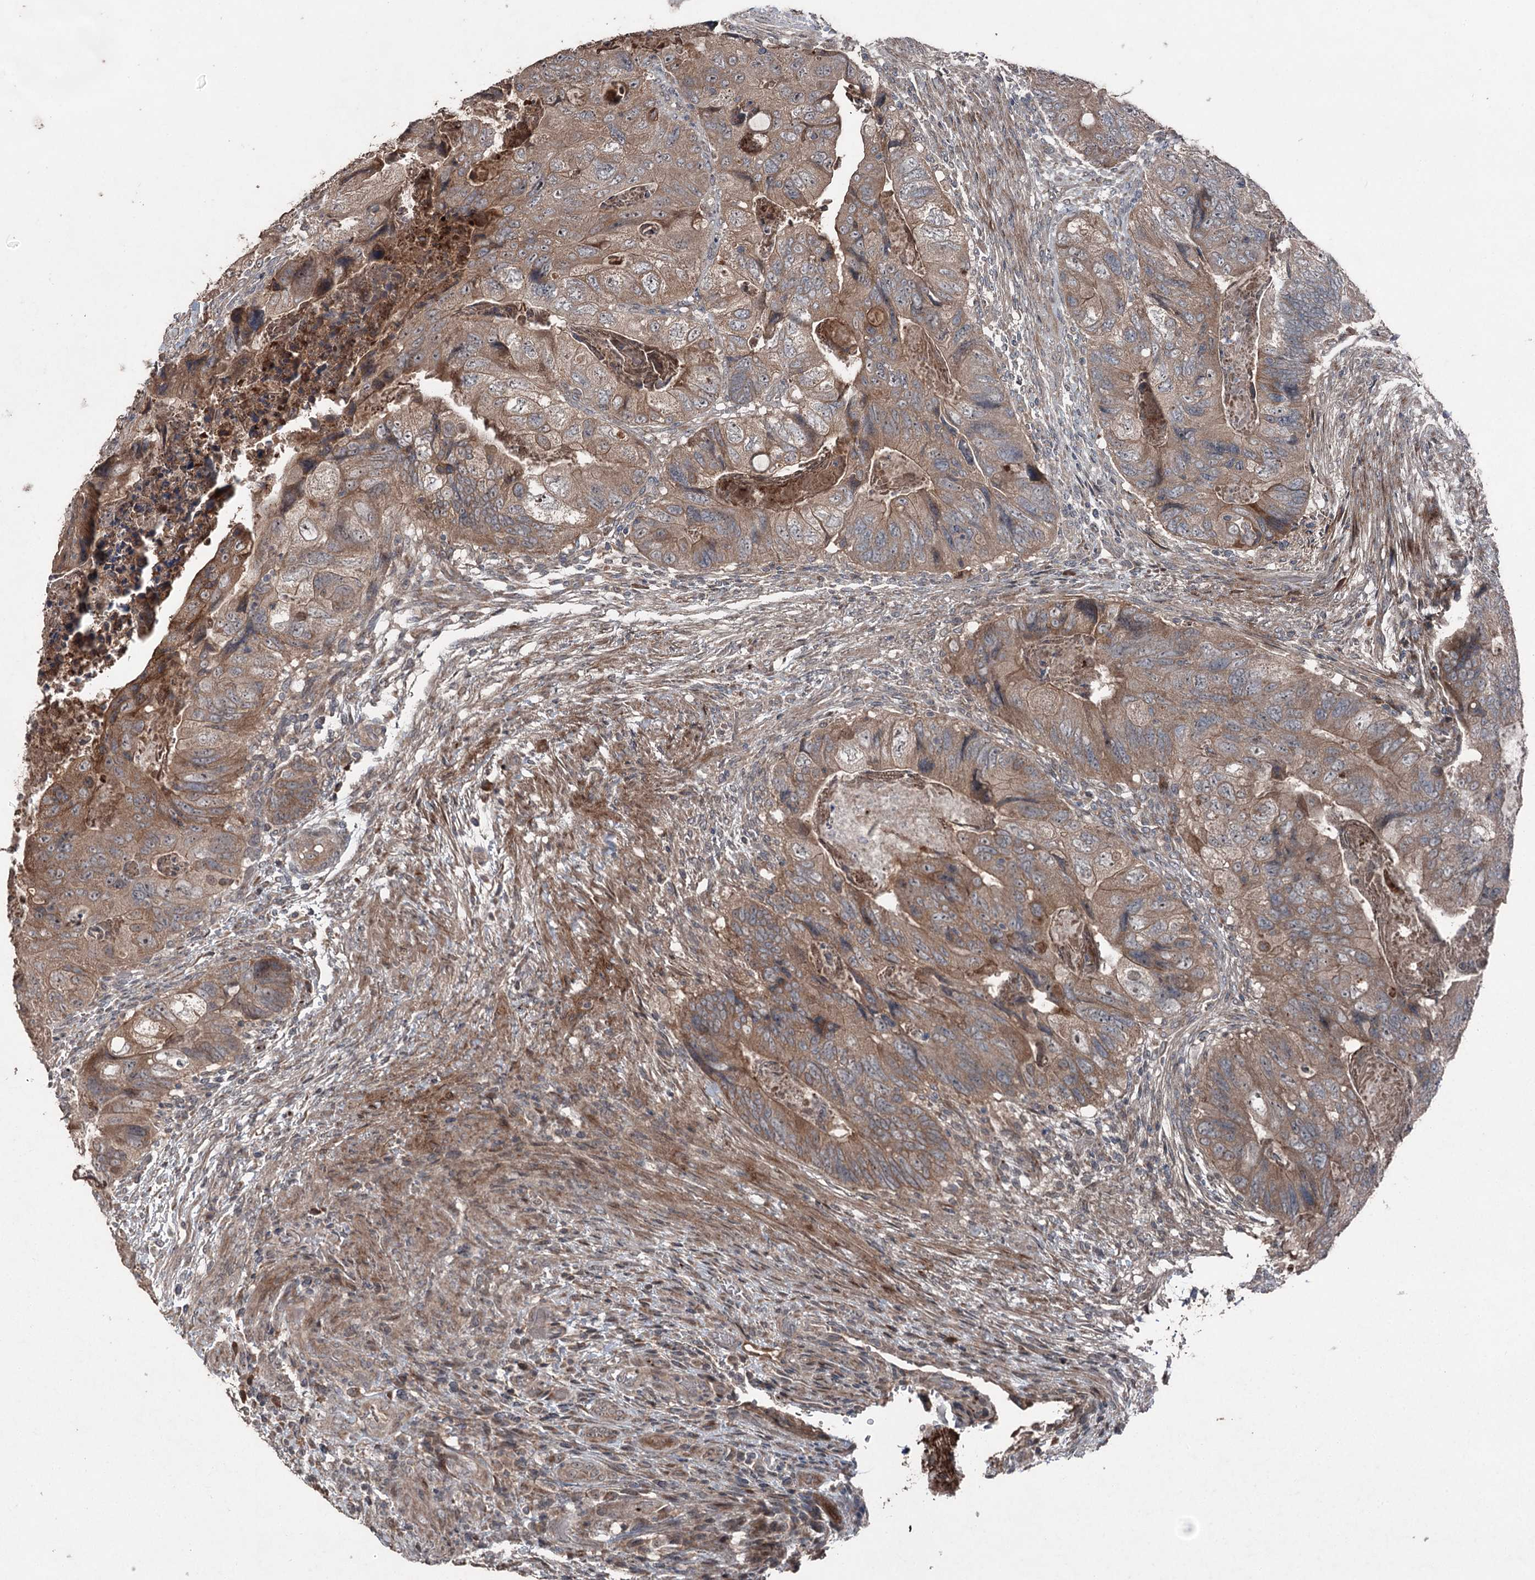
{"staining": {"intensity": "moderate", "quantity": ">75%", "location": "cytoplasmic/membranous"}, "tissue": "colorectal cancer", "cell_type": "Tumor cells", "image_type": "cancer", "snomed": [{"axis": "morphology", "description": "Adenocarcinoma, NOS"}, {"axis": "topography", "description": "Rectum"}], "caption": "IHC (DAB (3,3'-diaminobenzidine)) staining of adenocarcinoma (colorectal) reveals moderate cytoplasmic/membranous protein positivity in approximately >75% of tumor cells.", "gene": "MAPK8IP2", "patient": {"sex": "male", "age": 63}}